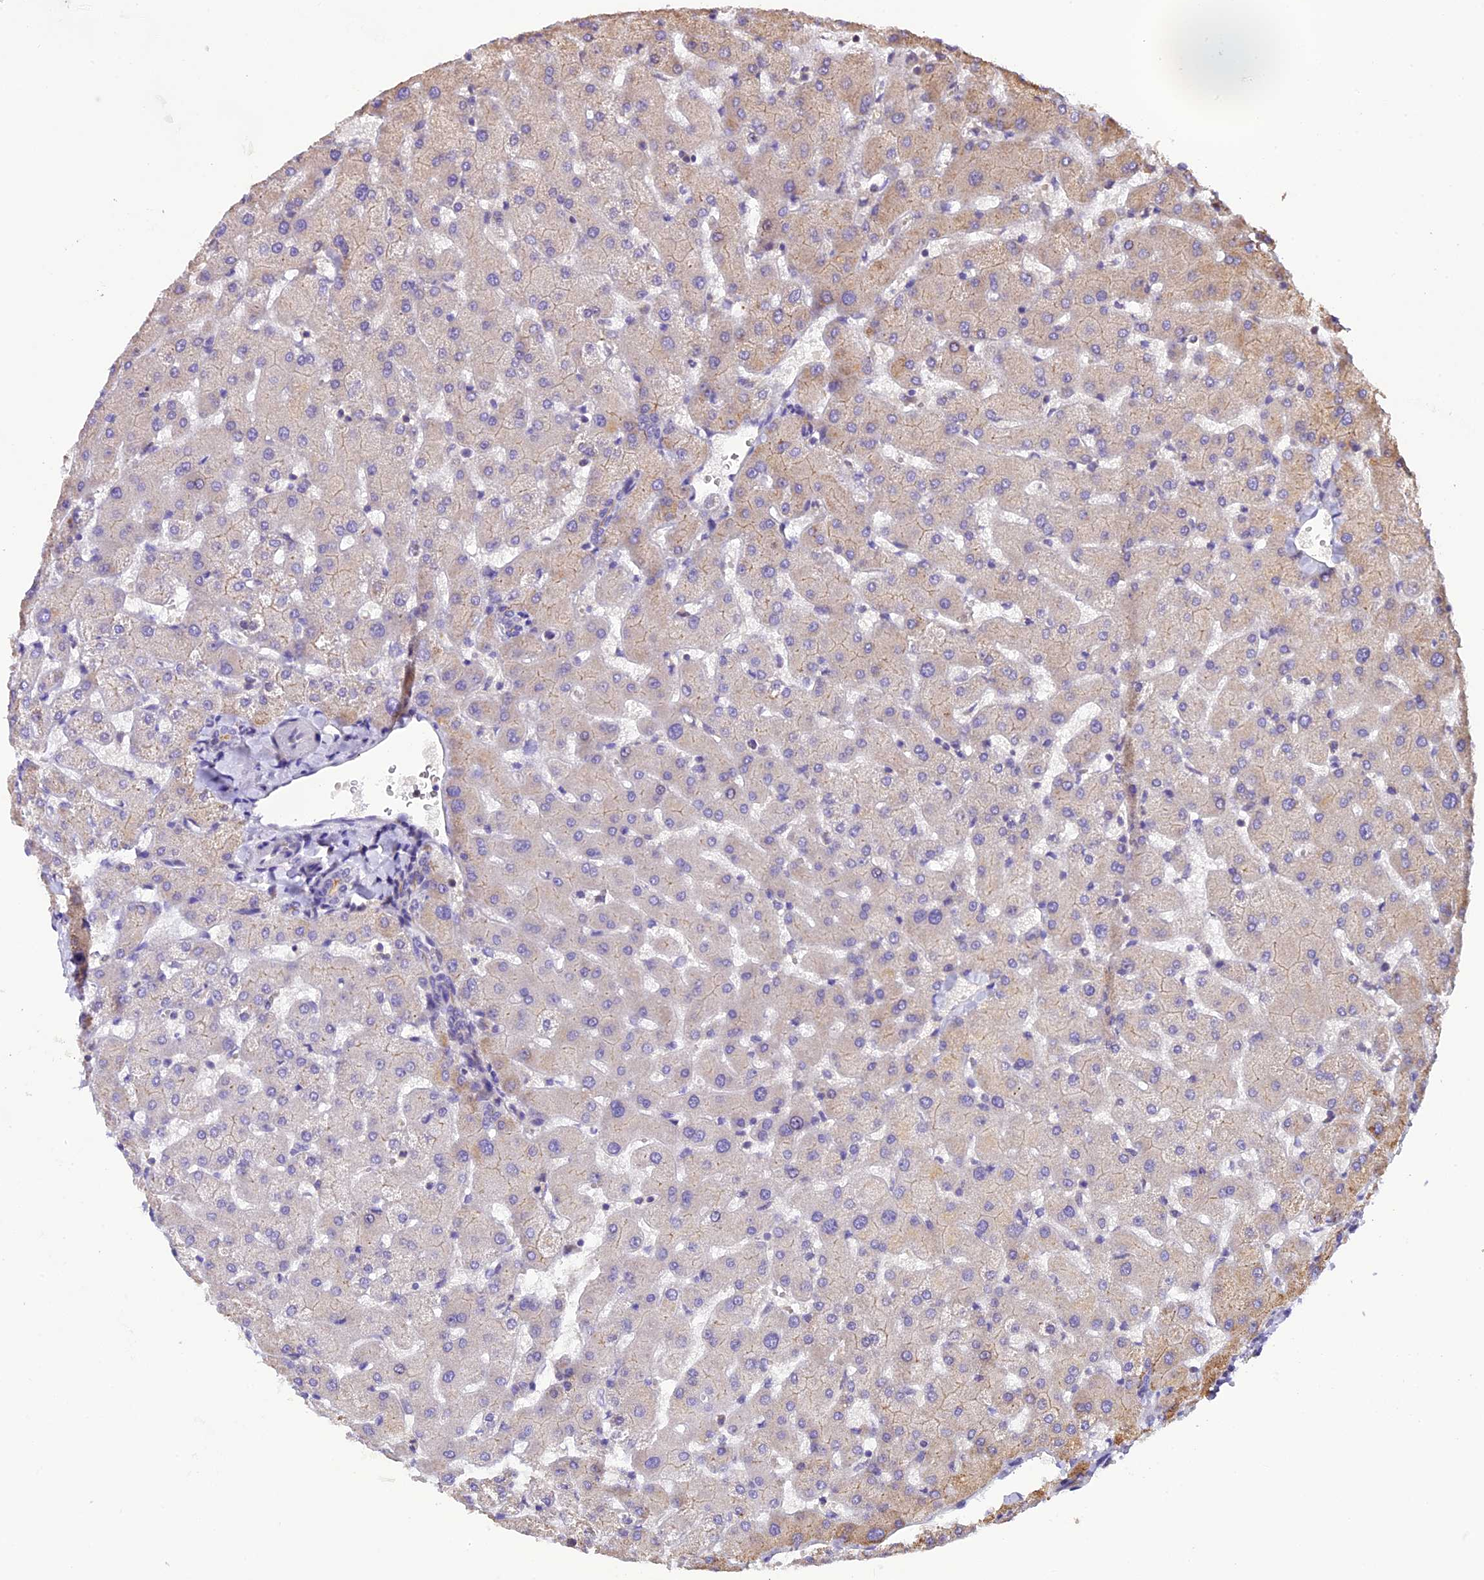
{"staining": {"intensity": "weak", "quantity": "<25%", "location": "cytoplasmic/membranous"}, "tissue": "liver", "cell_type": "Cholangiocytes", "image_type": "normal", "snomed": [{"axis": "morphology", "description": "Normal tissue, NOS"}, {"axis": "topography", "description": "Liver"}], "caption": "This is an immunohistochemistry image of normal human liver. There is no expression in cholangiocytes.", "gene": "DGKH", "patient": {"sex": "female", "age": 63}}